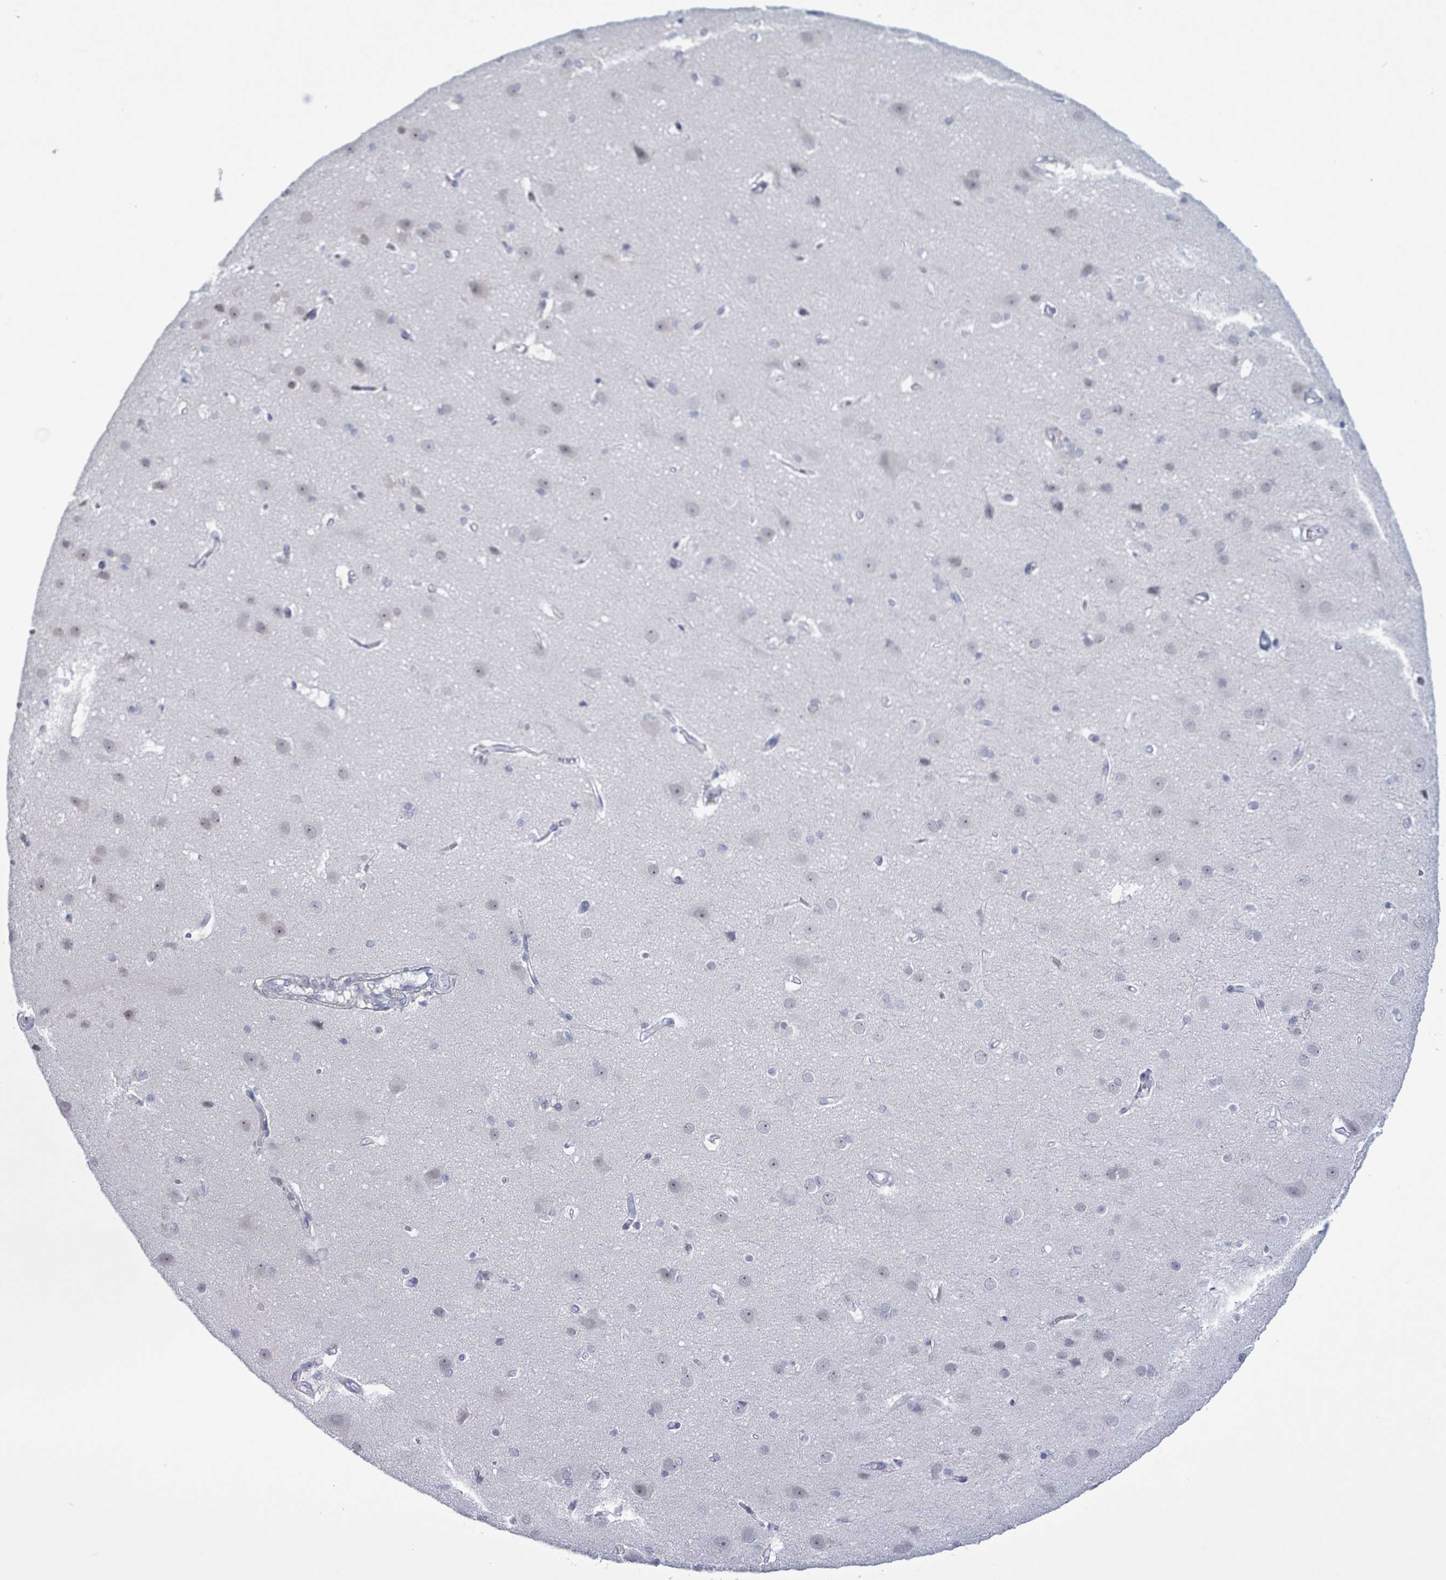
{"staining": {"intensity": "negative", "quantity": "none", "location": "none"}, "tissue": "cerebral cortex", "cell_type": "Endothelial cells", "image_type": "normal", "snomed": [{"axis": "morphology", "description": "Normal tissue, NOS"}, {"axis": "topography", "description": "Cerebral cortex"}], "caption": "The immunohistochemistry histopathology image has no significant staining in endothelial cells of cerebral cortex.", "gene": "ZNF771", "patient": {"sex": "male", "age": 37}}